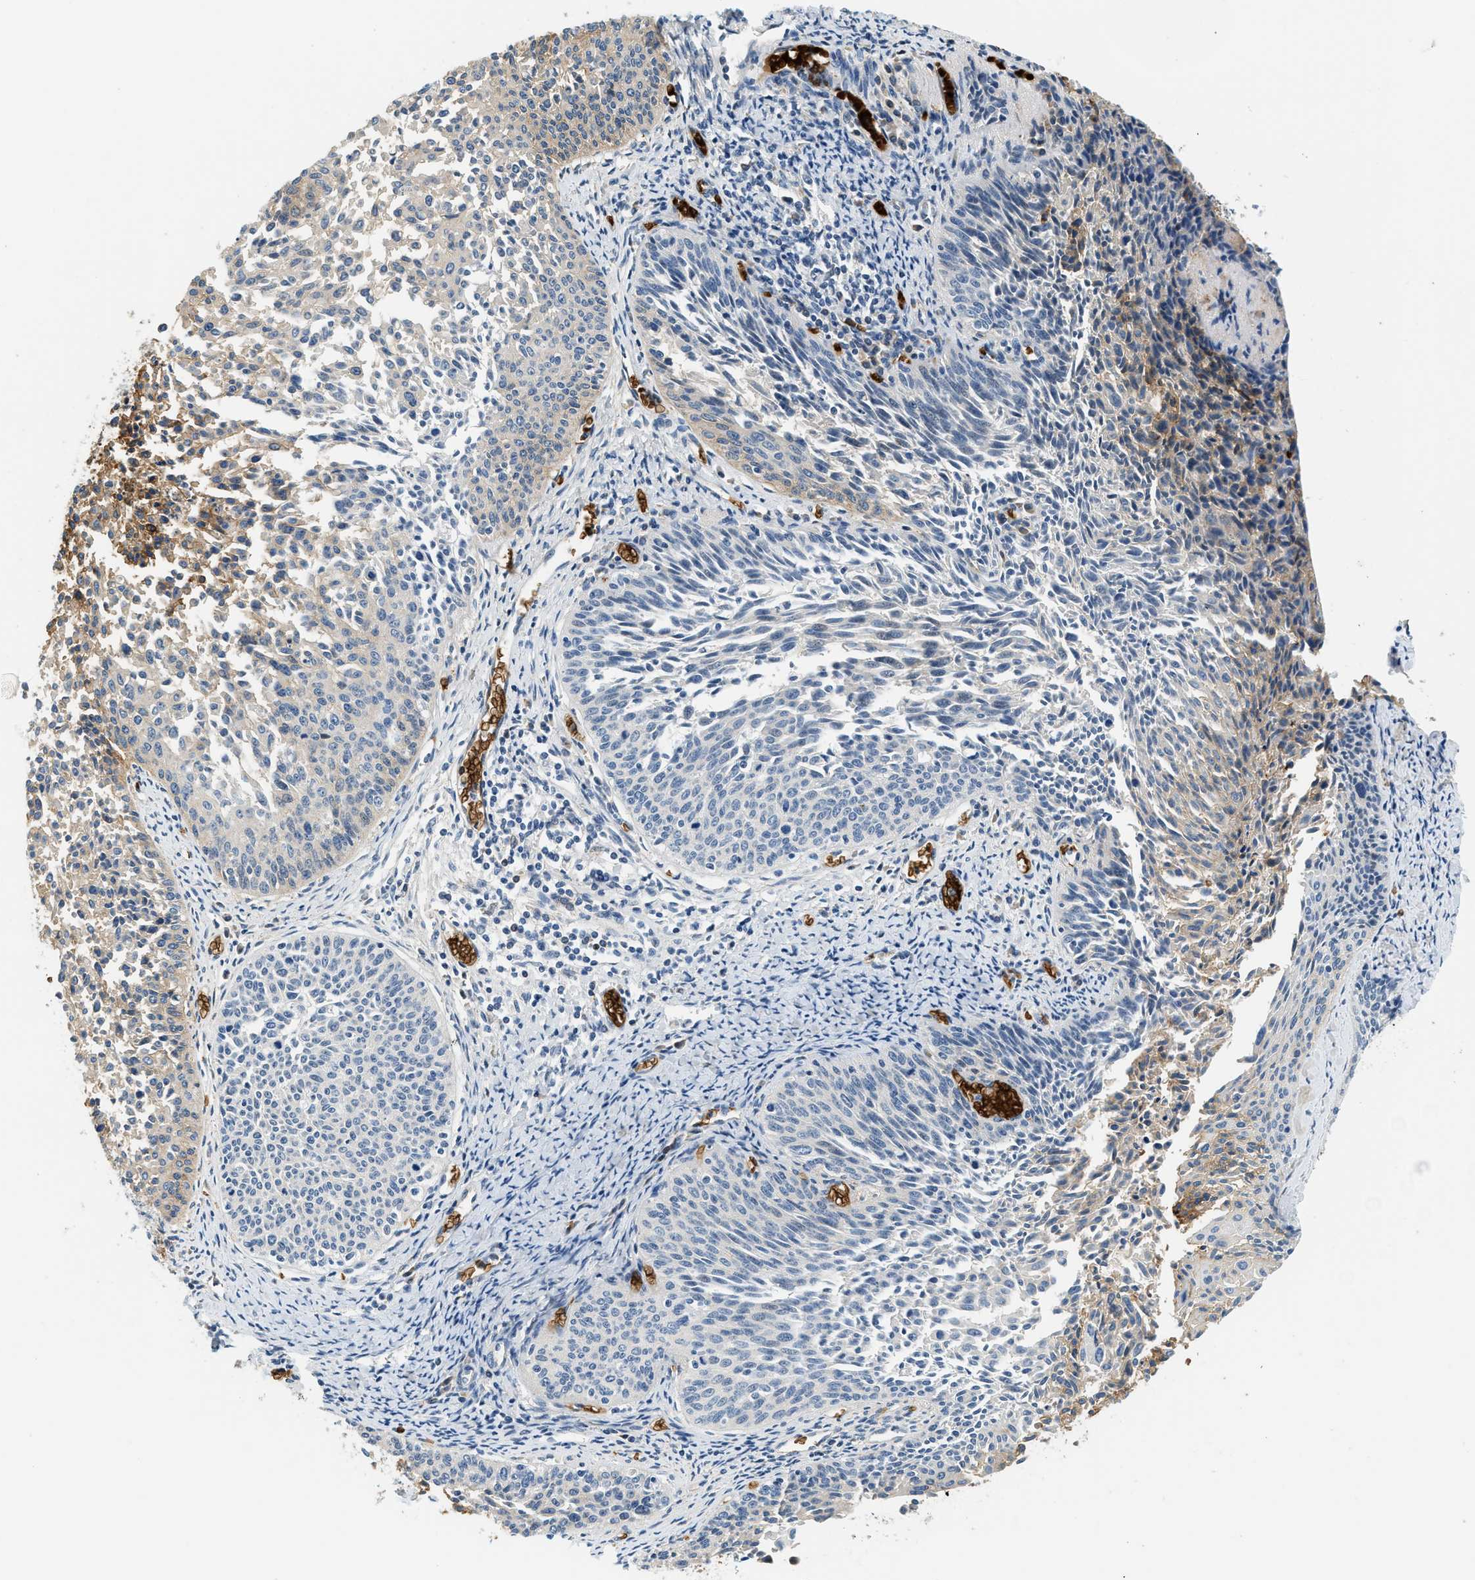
{"staining": {"intensity": "weak", "quantity": "<25%", "location": "cytoplasmic/membranous"}, "tissue": "cervical cancer", "cell_type": "Tumor cells", "image_type": "cancer", "snomed": [{"axis": "morphology", "description": "Squamous cell carcinoma, NOS"}, {"axis": "topography", "description": "Cervix"}], "caption": "This is an immunohistochemistry photomicrograph of human cervical squamous cell carcinoma. There is no staining in tumor cells.", "gene": "CYTH2", "patient": {"sex": "female", "age": 55}}